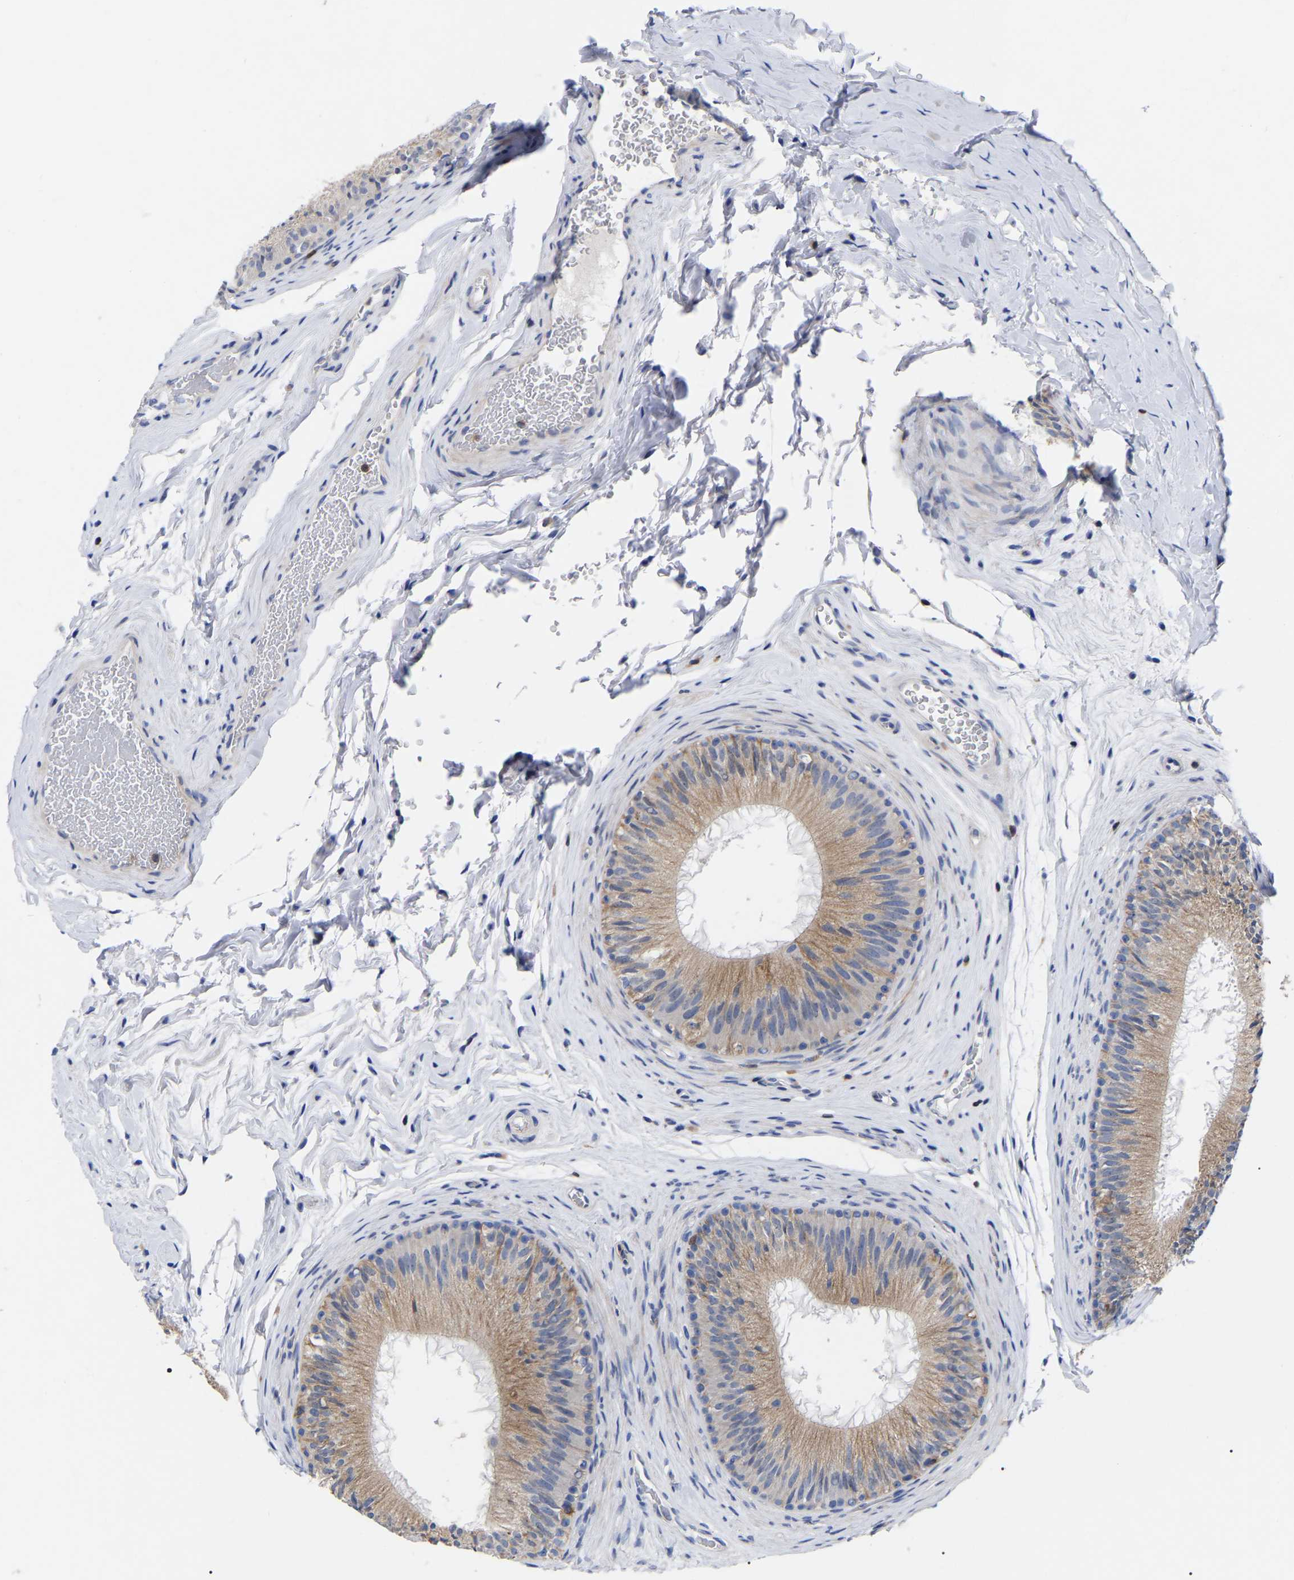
{"staining": {"intensity": "weak", "quantity": "25%-75%", "location": "cytoplasmic/membranous"}, "tissue": "epididymis", "cell_type": "Glandular cells", "image_type": "normal", "snomed": [{"axis": "morphology", "description": "Normal tissue, NOS"}, {"axis": "topography", "description": "Testis"}, {"axis": "topography", "description": "Epididymis"}], "caption": "Weak cytoplasmic/membranous staining for a protein is present in approximately 25%-75% of glandular cells of benign epididymis using immunohistochemistry (IHC).", "gene": "PTPN7", "patient": {"sex": "male", "age": 36}}